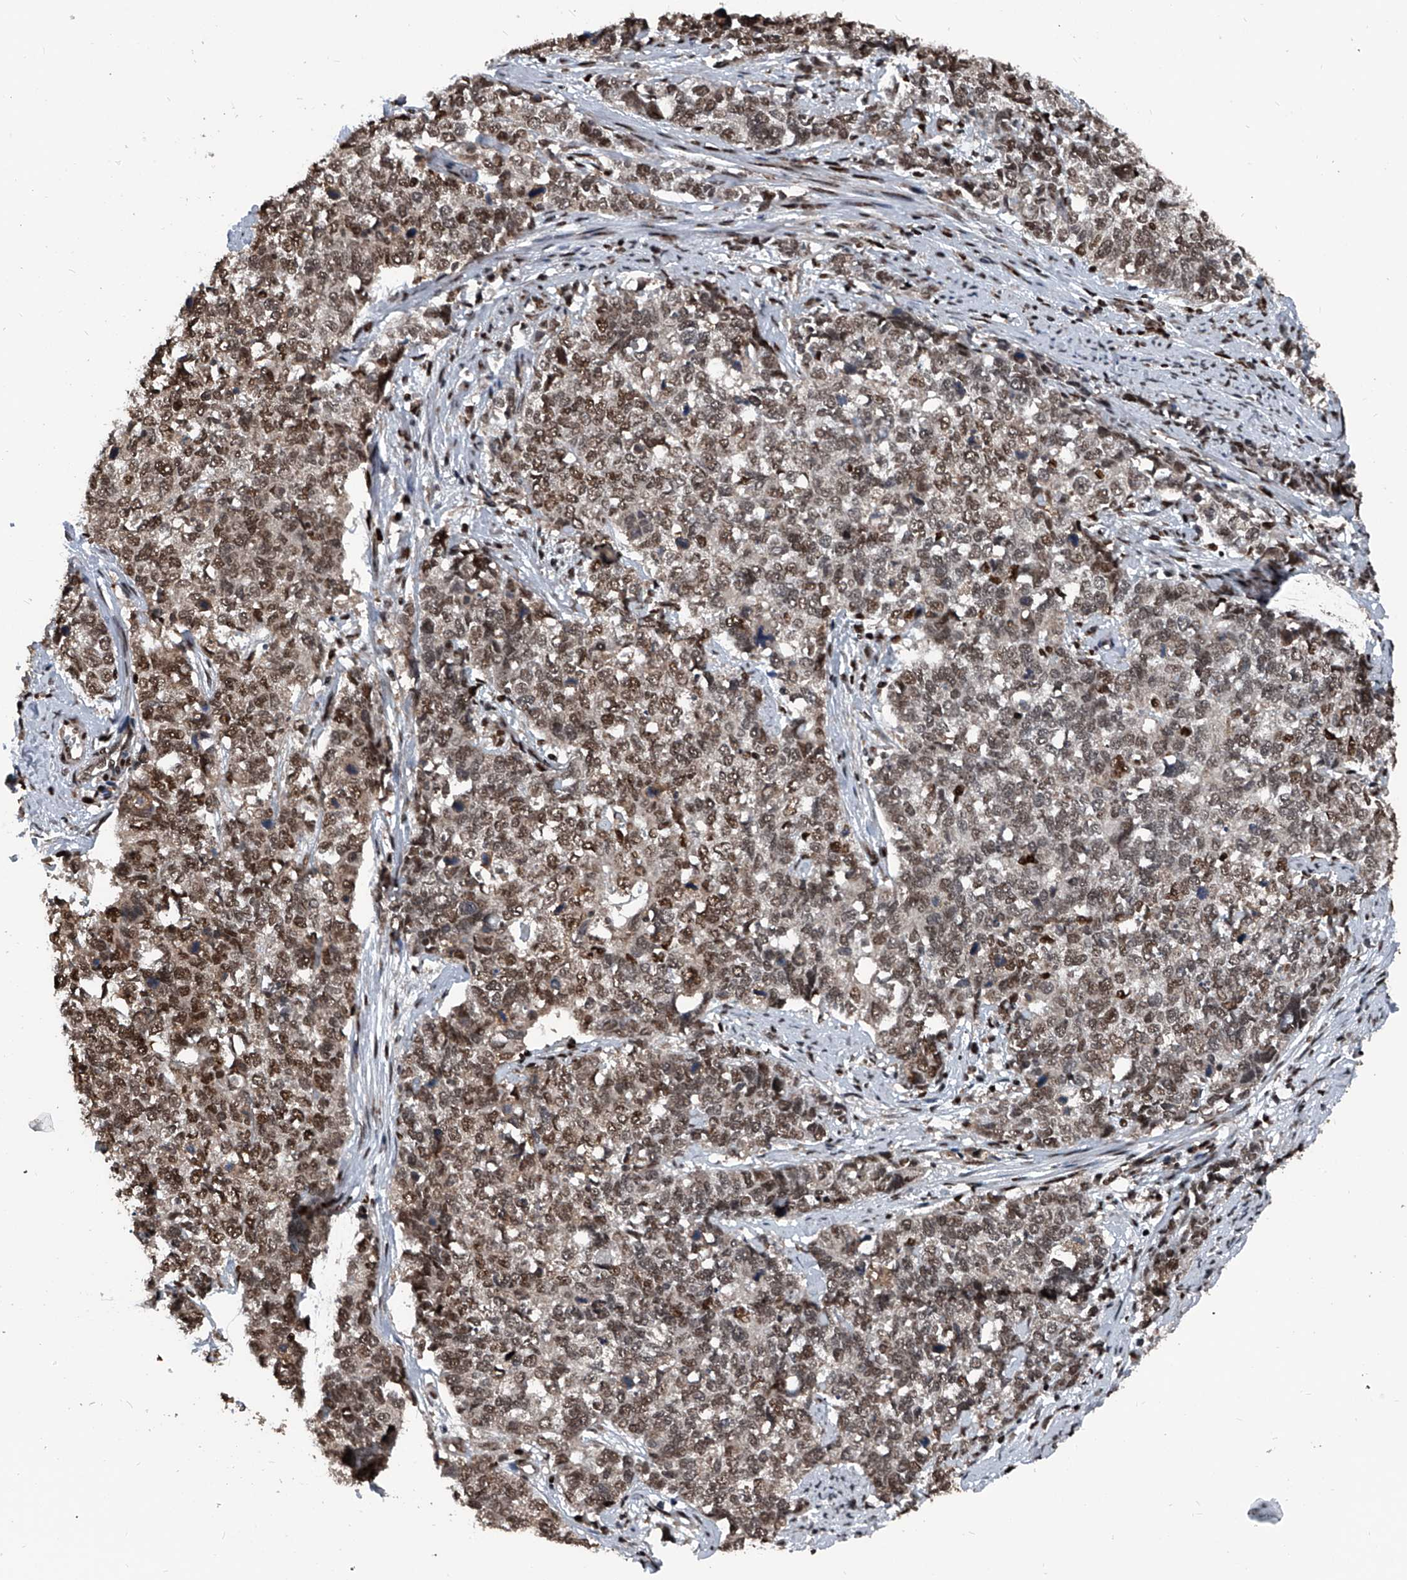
{"staining": {"intensity": "moderate", "quantity": ">75%", "location": "nuclear"}, "tissue": "cervical cancer", "cell_type": "Tumor cells", "image_type": "cancer", "snomed": [{"axis": "morphology", "description": "Squamous cell carcinoma, NOS"}, {"axis": "topography", "description": "Cervix"}], "caption": "A medium amount of moderate nuclear staining is present in about >75% of tumor cells in squamous cell carcinoma (cervical) tissue. The protein is stained brown, and the nuclei are stained in blue (DAB (3,3'-diaminobenzidine) IHC with brightfield microscopy, high magnification).", "gene": "FKBP5", "patient": {"sex": "female", "age": 63}}